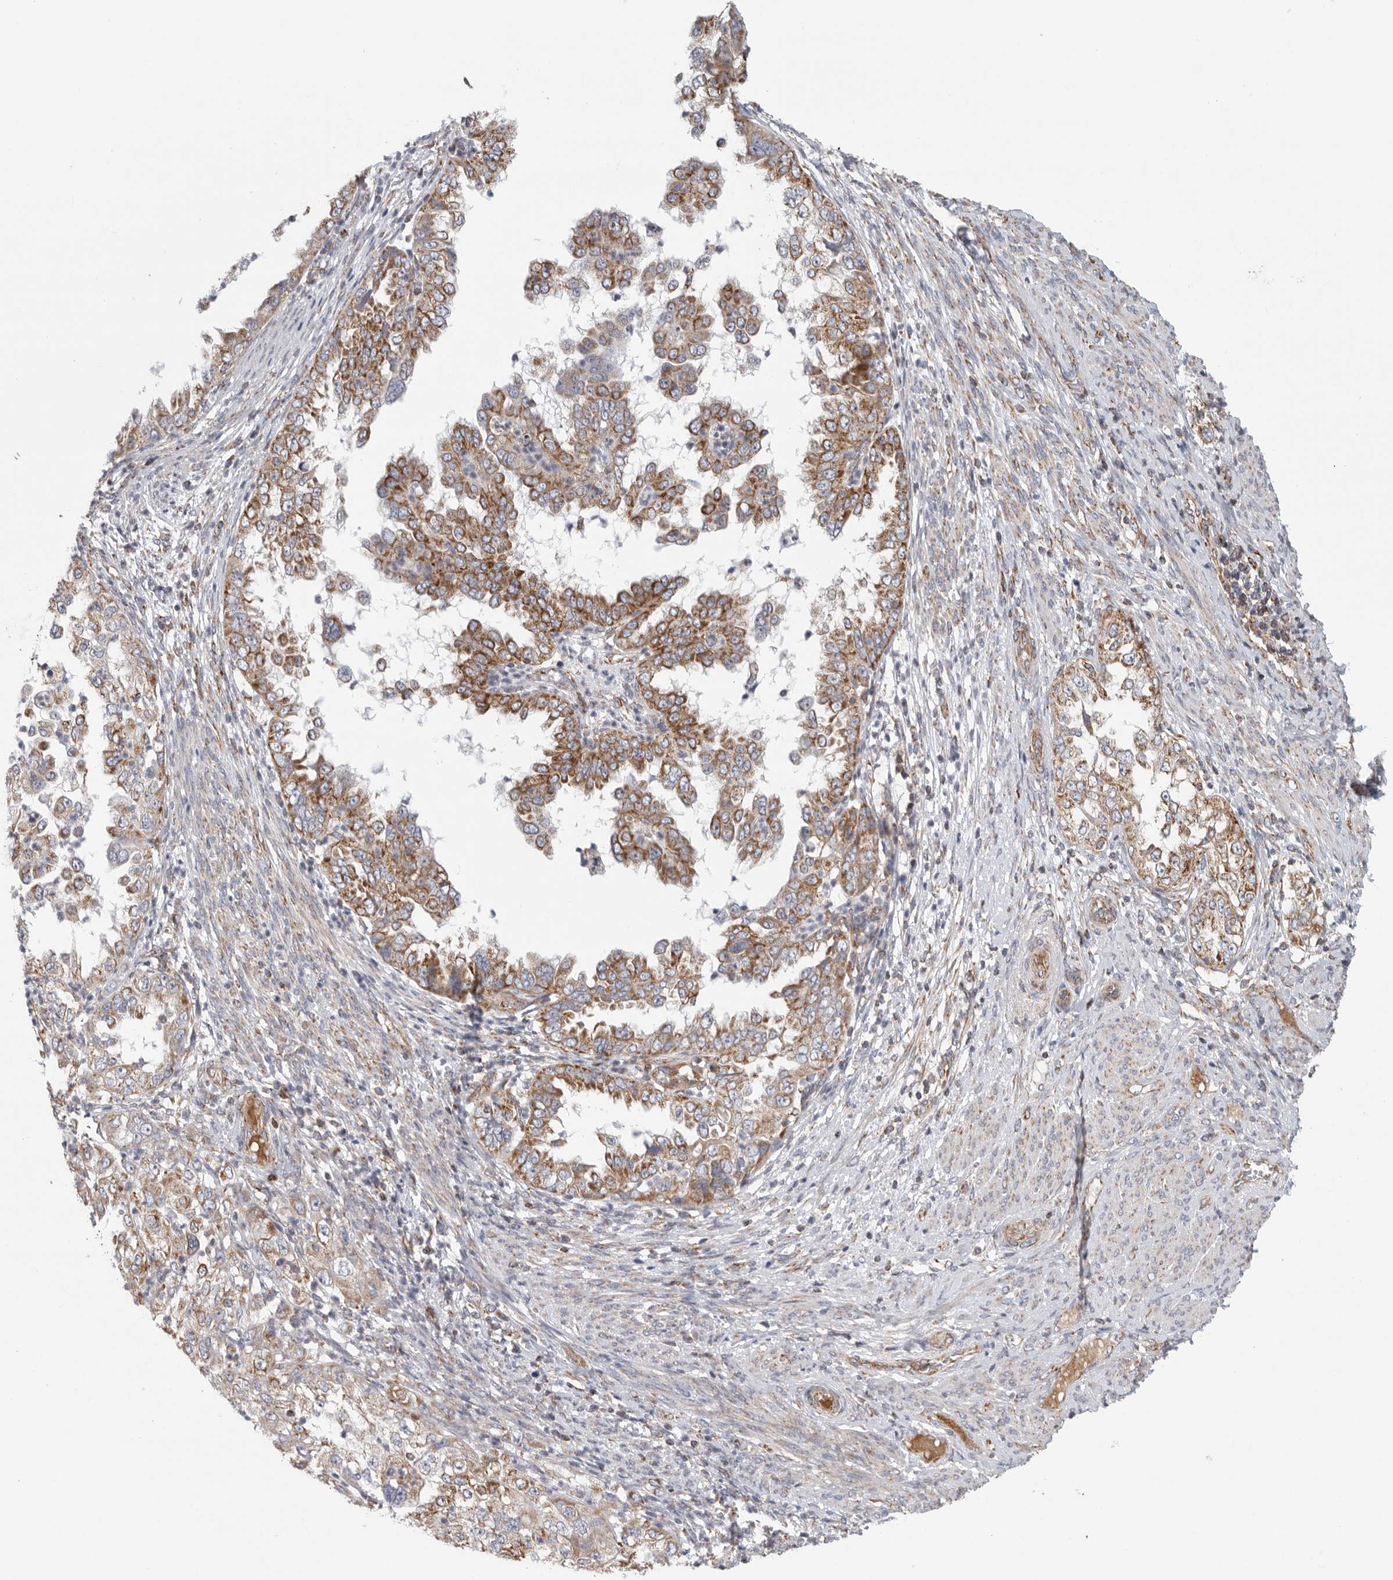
{"staining": {"intensity": "moderate", "quantity": ">75%", "location": "cytoplasmic/membranous"}, "tissue": "endometrial cancer", "cell_type": "Tumor cells", "image_type": "cancer", "snomed": [{"axis": "morphology", "description": "Adenocarcinoma, NOS"}, {"axis": "topography", "description": "Endometrium"}], "caption": "A medium amount of moderate cytoplasmic/membranous expression is identified in approximately >75% of tumor cells in endometrial adenocarcinoma tissue. The protein is shown in brown color, while the nuclei are stained blue.", "gene": "FKBP8", "patient": {"sex": "female", "age": 85}}